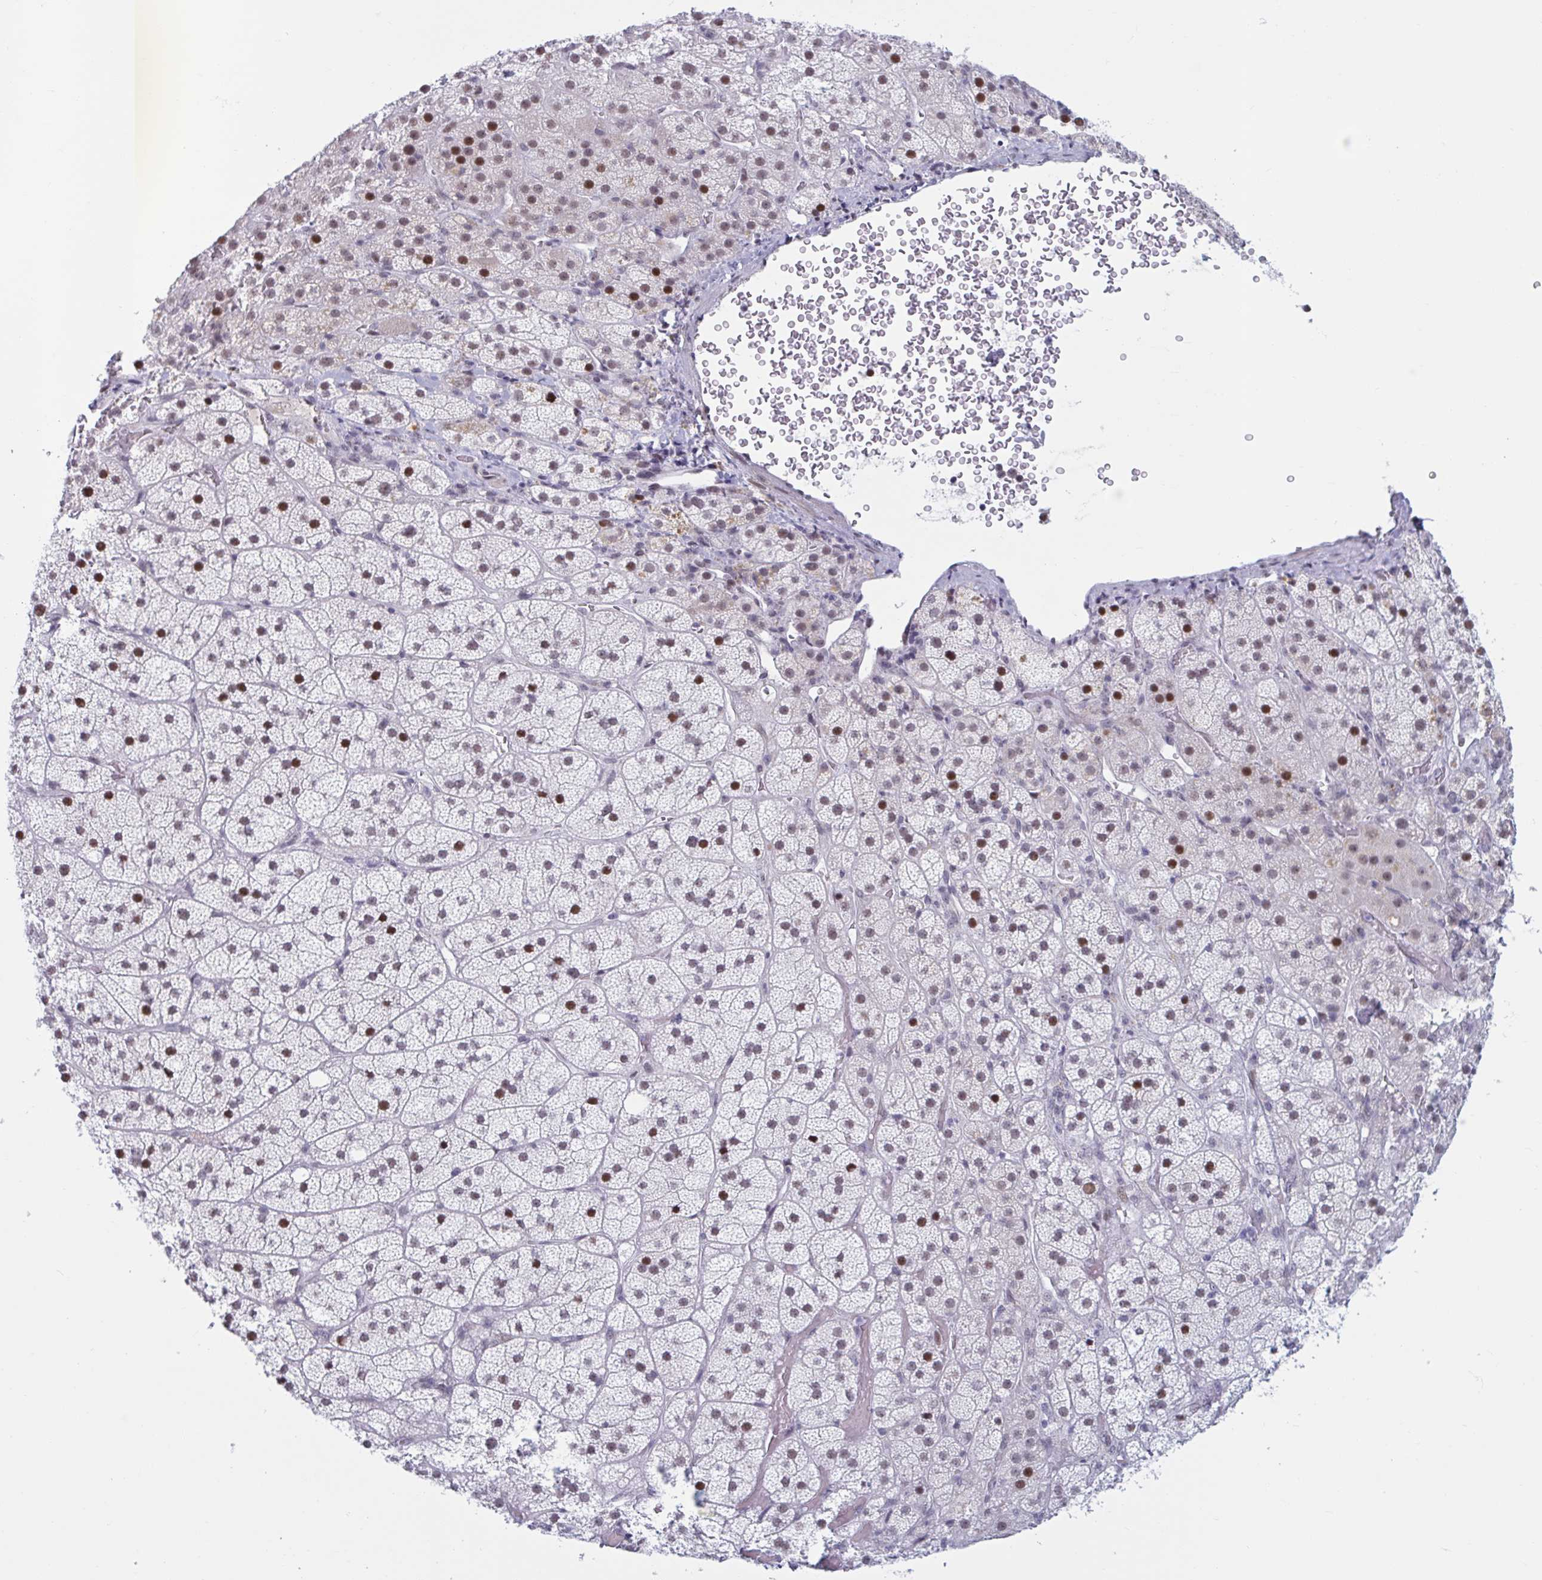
{"staining": {"intensity": "strong", "quantity": "25%-75%", "location": "nuclear"}, "tissue": "adrenal gland", "cell_type": "Glandular cells", "image_type": "normal", "snomed": [{"axis": "morphology", "description": "Normal tissue, NOS"}, {"axis": "topography", "description": "Adrenal gland"}], "caption": "IHC (DAB (3,3'-diaminobenzidine)) staining of normal adrenal gland shows strong nuclear protein staining in approximately 25%-75% of glandular cells. (DAB (3,3'-diaminobenzidine) IHC with brightfield microscopy, high magnification).", "gene": "HSD17B6", "patient": {"sex": "male", "age": 57}}